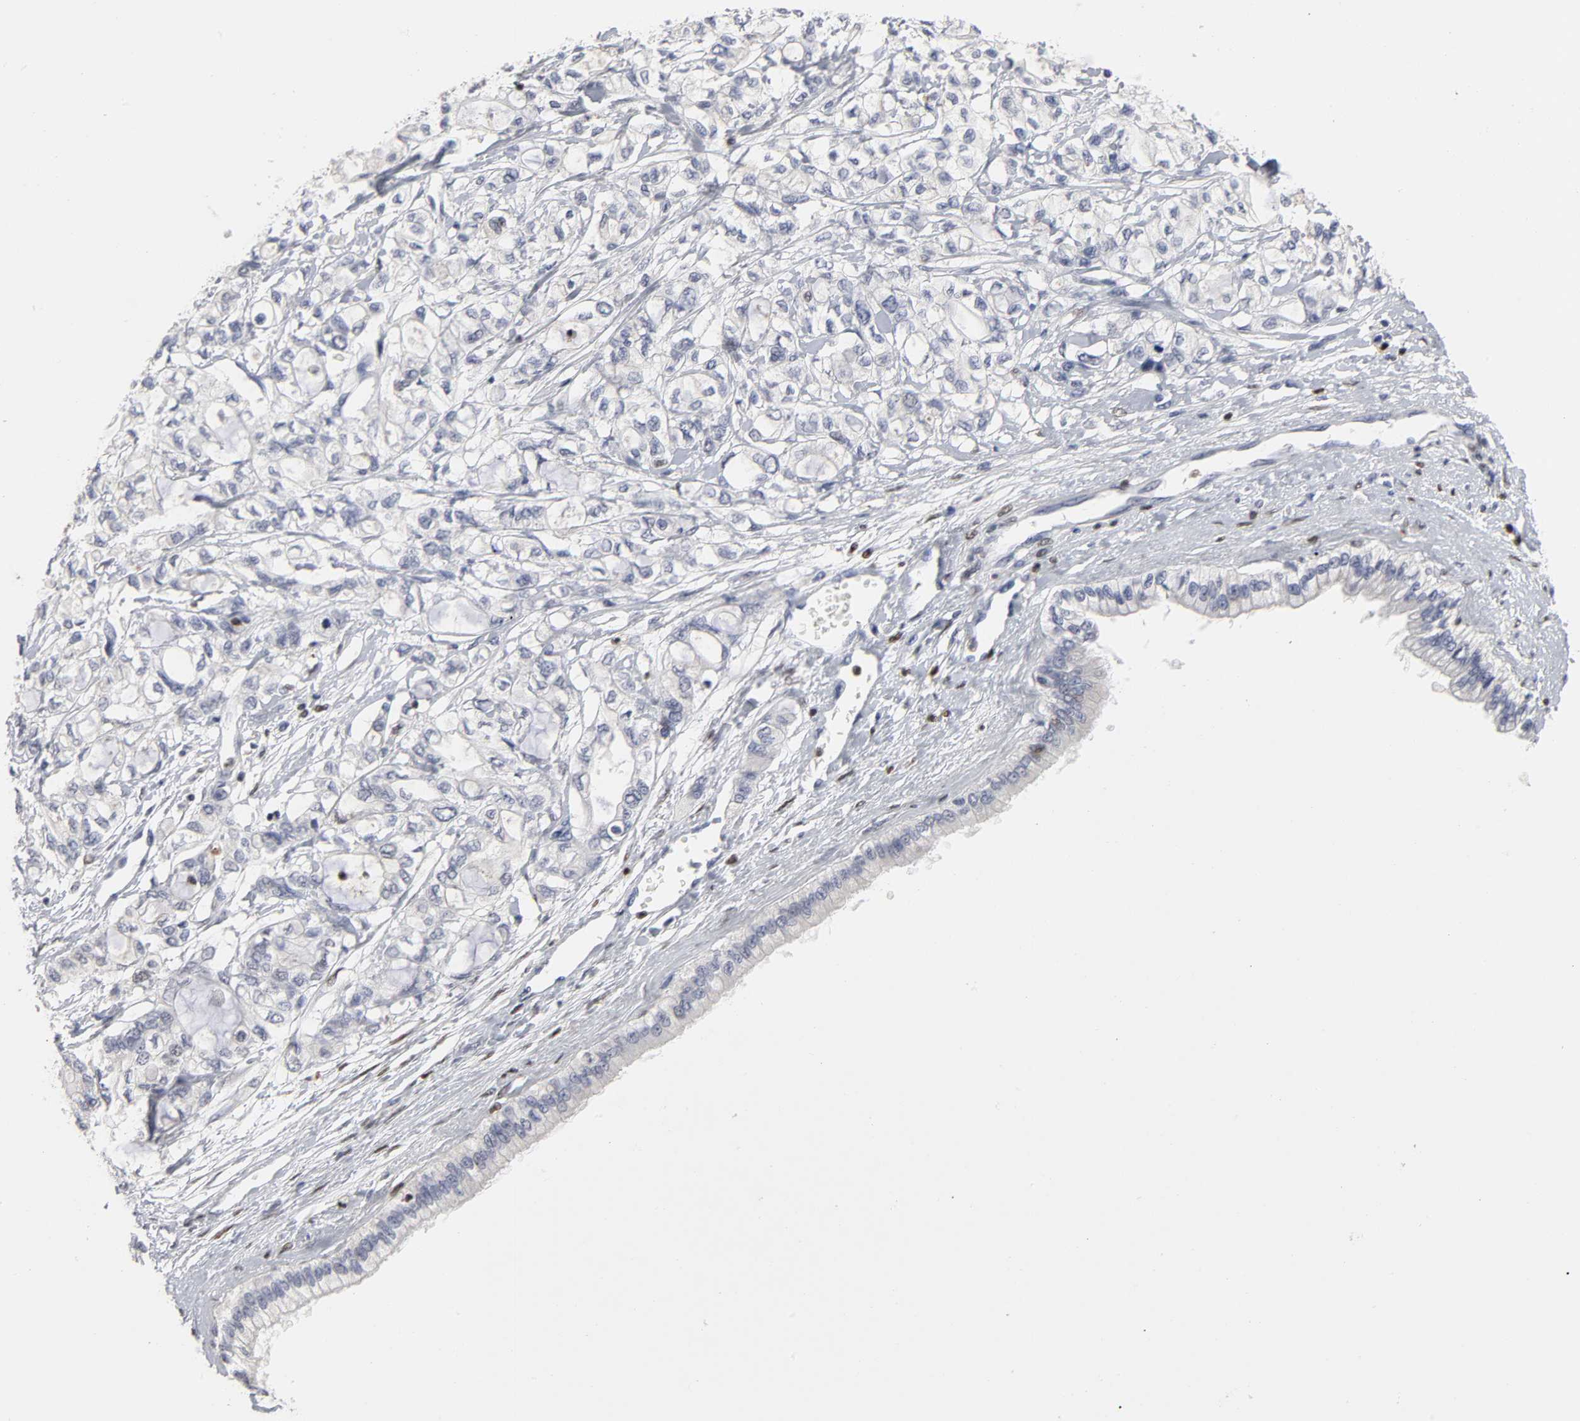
{"staining": {"intensity": "negative", "quantity": "none", "location": "none"}, "tissue": "pancreatic cancer", "cell_type": "Tumor cells", "image_type": "cancer", "snomed": [{"axis": "morphology", "description": "Adenocarcinoma, NOS"}, {"axis": "topography", "description": "Pancreas"}], "caption": "There is no significant expression in tumor cells of pancreatic cancer.", "gene": "CREBBP", "patient": {"sex": "male", "age": 79}}